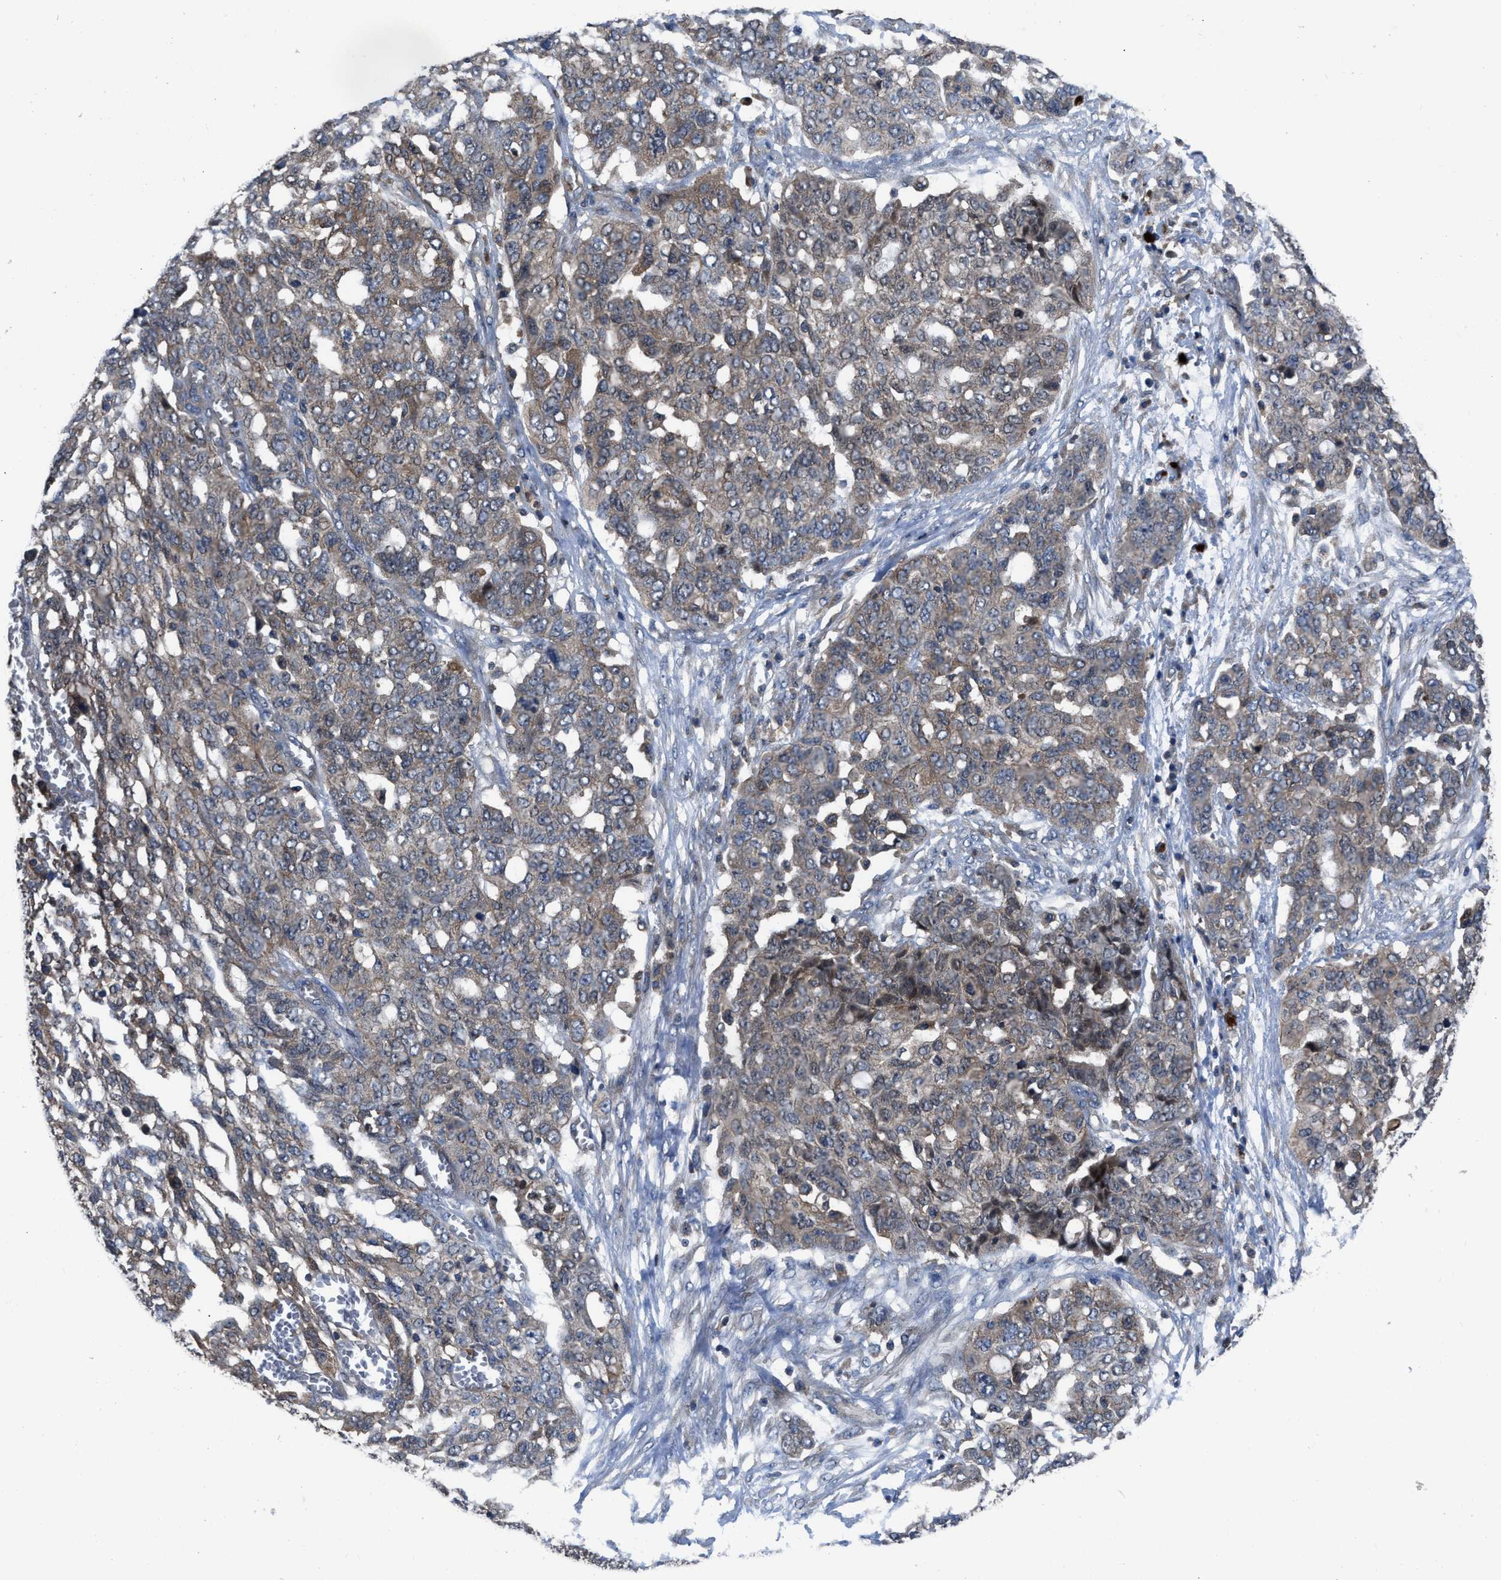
{"staining": {"intensity": "weak", "quantity": ">75%", "location": "cytoplasmic/membranous"}, "tissue": "ovarian cancer", "cell_type": "Tumor cells", "image_type": "cancer", "snomed": [{"axis": "morphology", "description": "Cystadenocarcinoma, serous, NOS"}, {"axis": "topography", "description": "Soft tissue"}, {"axis": "topography", "description": "Ovary"}], "caption": "Ovarian cancer tissue shows weak cytoplasmic/membranous staining in about >75% of tumor cells (Stains: DAB (3,3'-diaminobenzidine) in brown, nuclei in blue, Microscopy: brightfield microscopy at high magnification).", "gene": "USP25", "patient": {"sex": "female", "age": 57}}